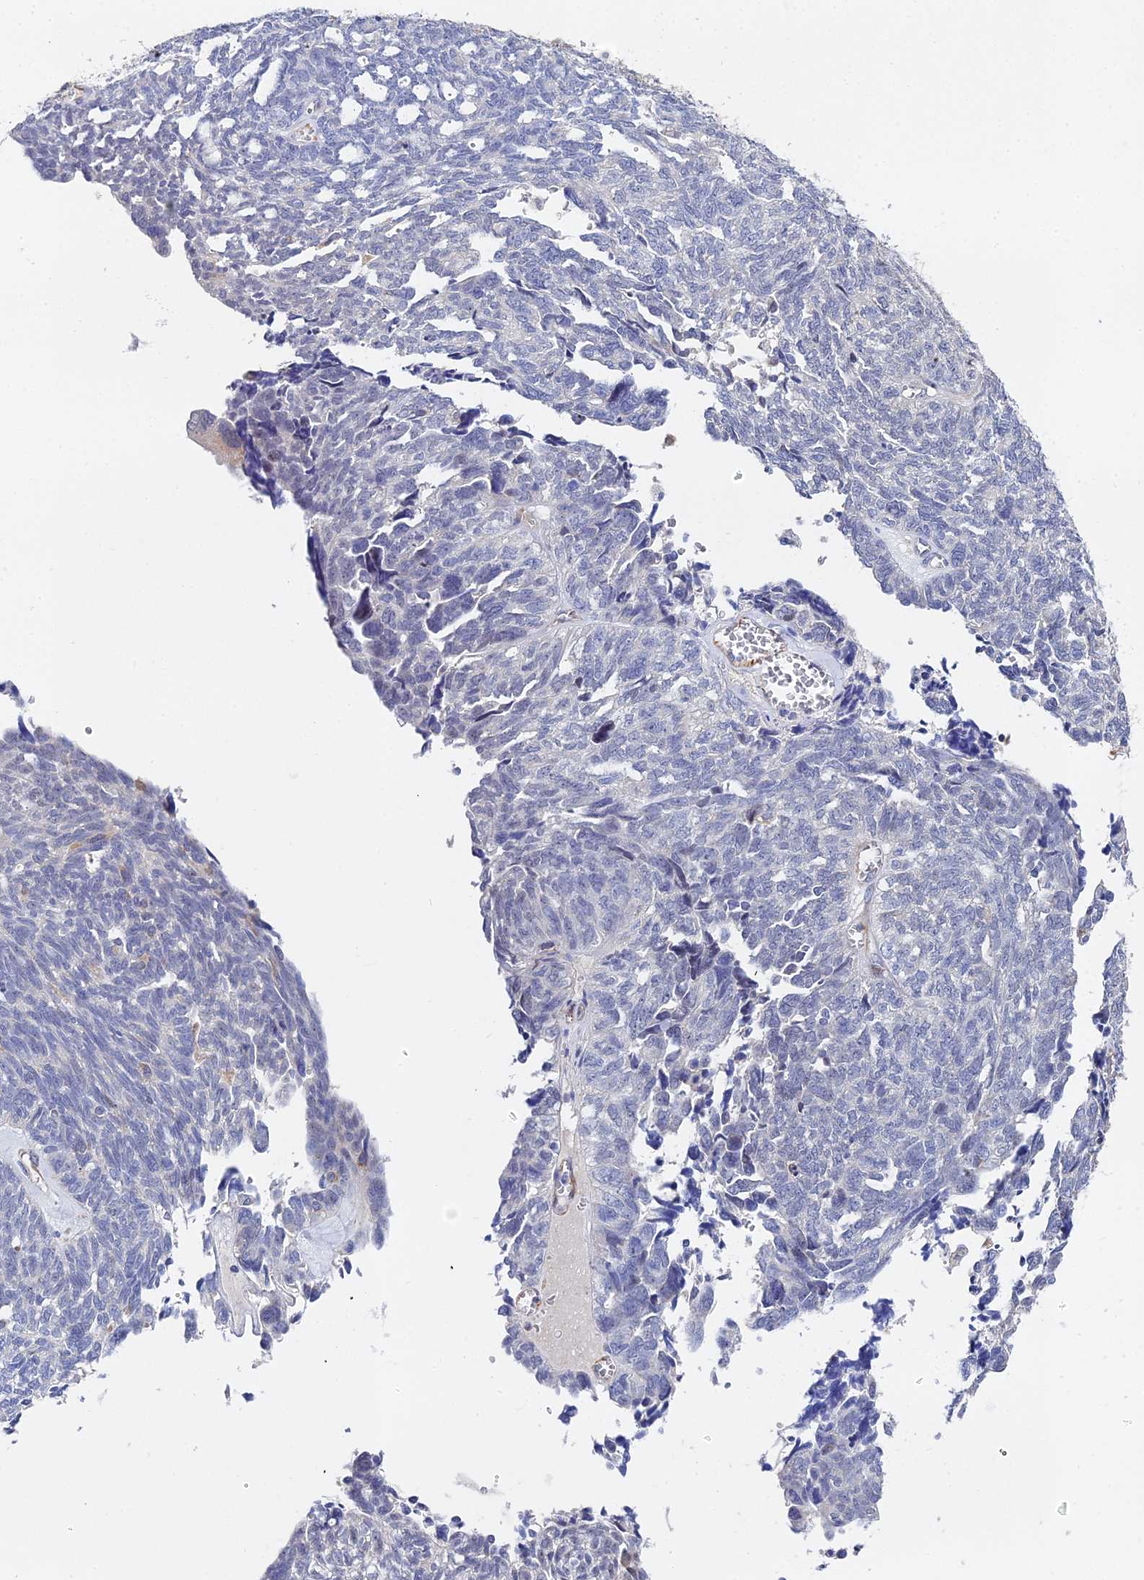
{"staining": {"intensity": "negative", "quantity": "none", "location": "none"}, "tissue": "ovarian cancer", "cell_type": "Tumor cells", "image_type": "cancer", "snomed": [{"axis": "morphology", "description": "Cystadenocarcinoma, serous, NOS"}, {"axis": "topography", "description": "Ovary"}], "caption": "Immunohistochemistry (IHC) micrograph of ovarian serous cystadenocarcinoma stained for a protein (brown), which exhibits no expression in tumor cells.", "gene": "ENSG00000268674", "patient": {"sex": "female", "age": 79}}